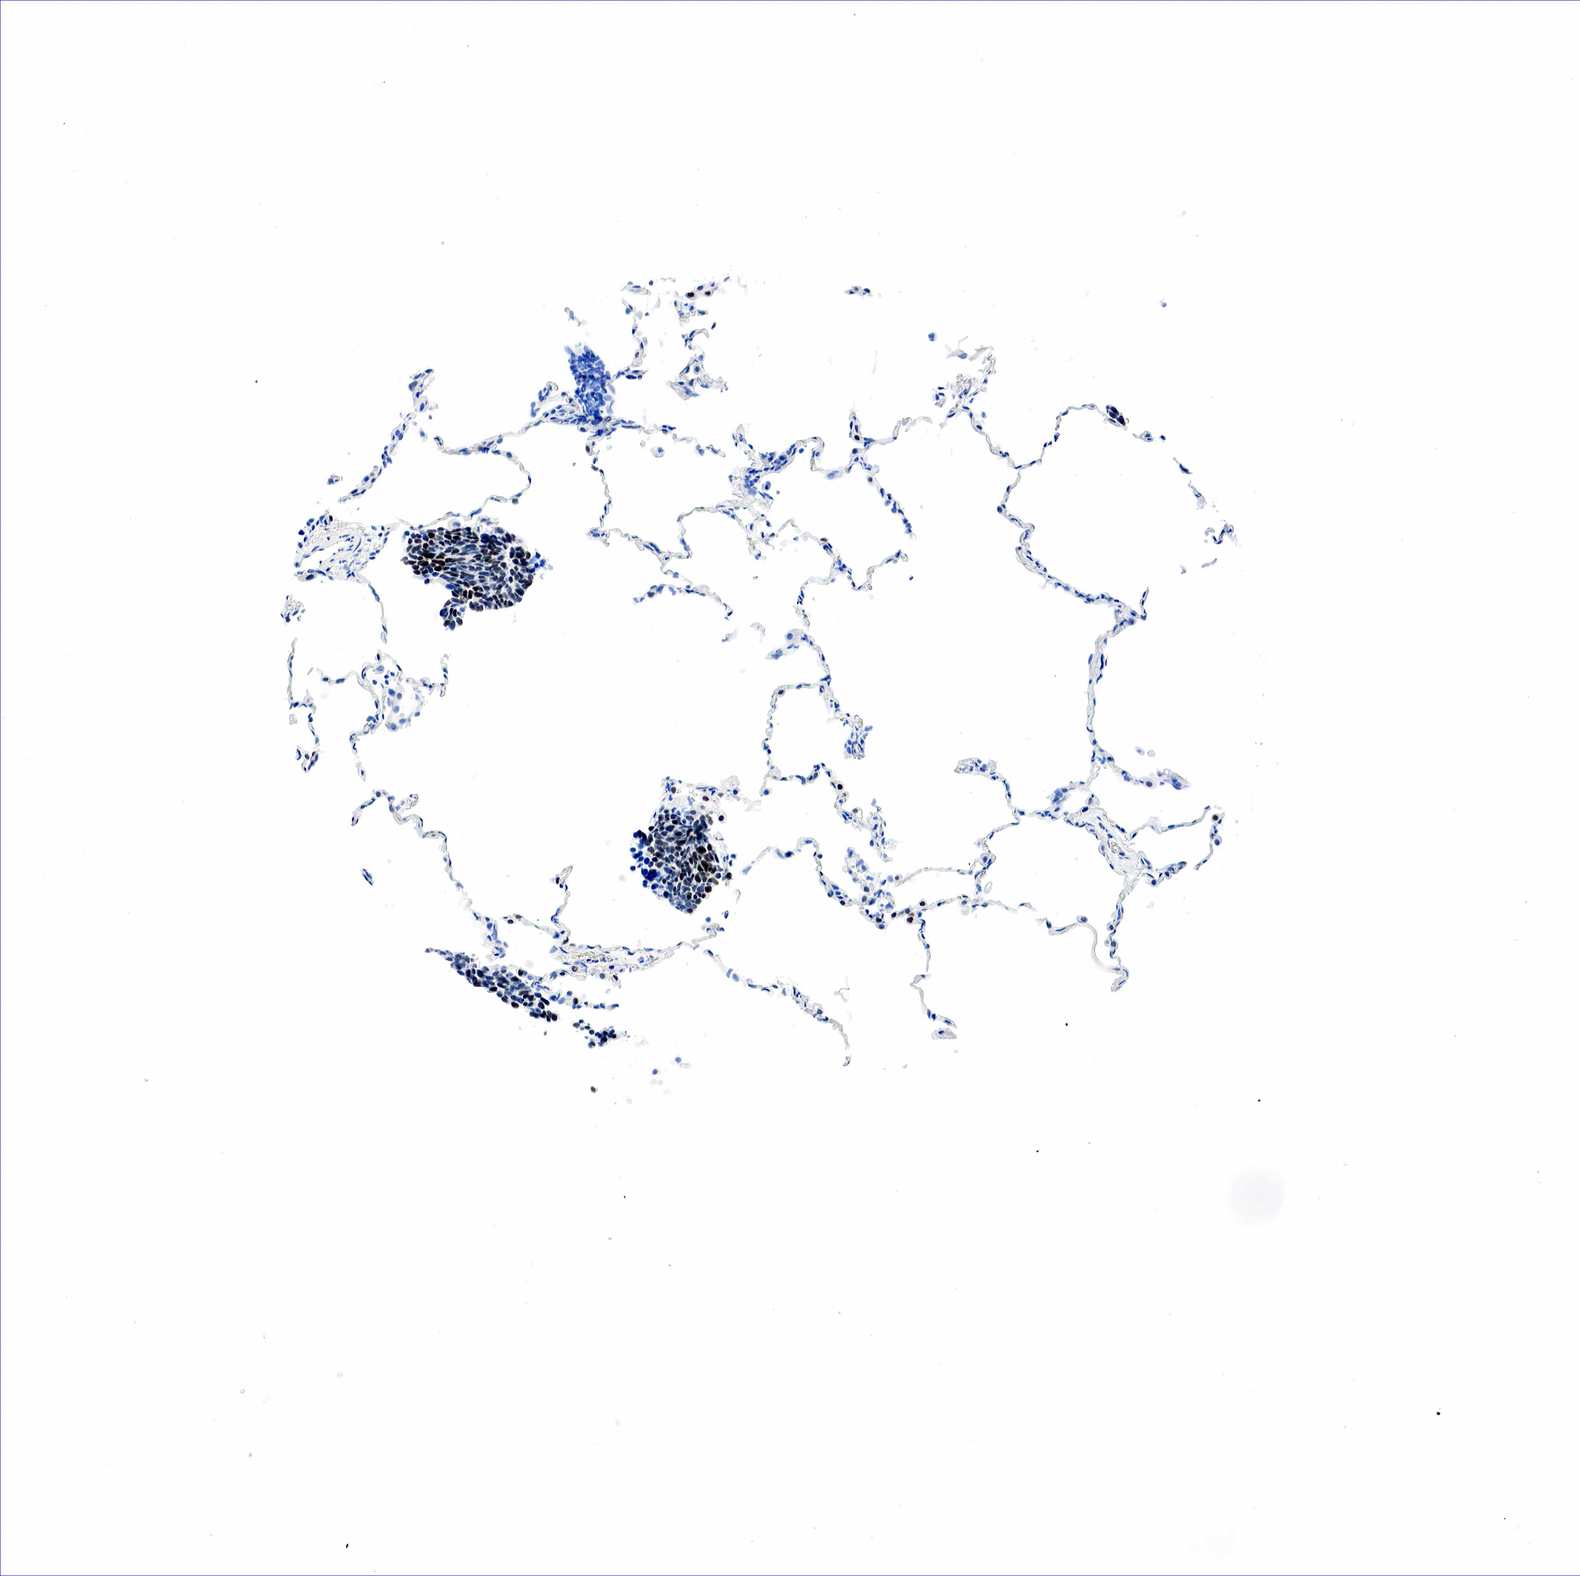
{"staining": {"intensity": "moderate", "quantity": "25%-75%", "location": "nuclear"}, "tissue": "lung cancer", "cell_type": "Tumor cells", "image_type": "cancer", "snomed": [{"axis": "morphology", "description": "Neoplasm, malignant, NOS"}, {"axis": "topography", "description": "Lung"}], "caption": "An IHC photomicrograph of neoplastic tissue is shown. Protein staining in brown labels moderate nuclear positivity in lung neoplasm (malignant) within tumor cells. (DAB (3,3'-diaminobenzidine) IHC, brown staining for protein, blue staining for nuclei).", "gene": "NKX2-1", "patient": {"sex": "female", "age": 75}}